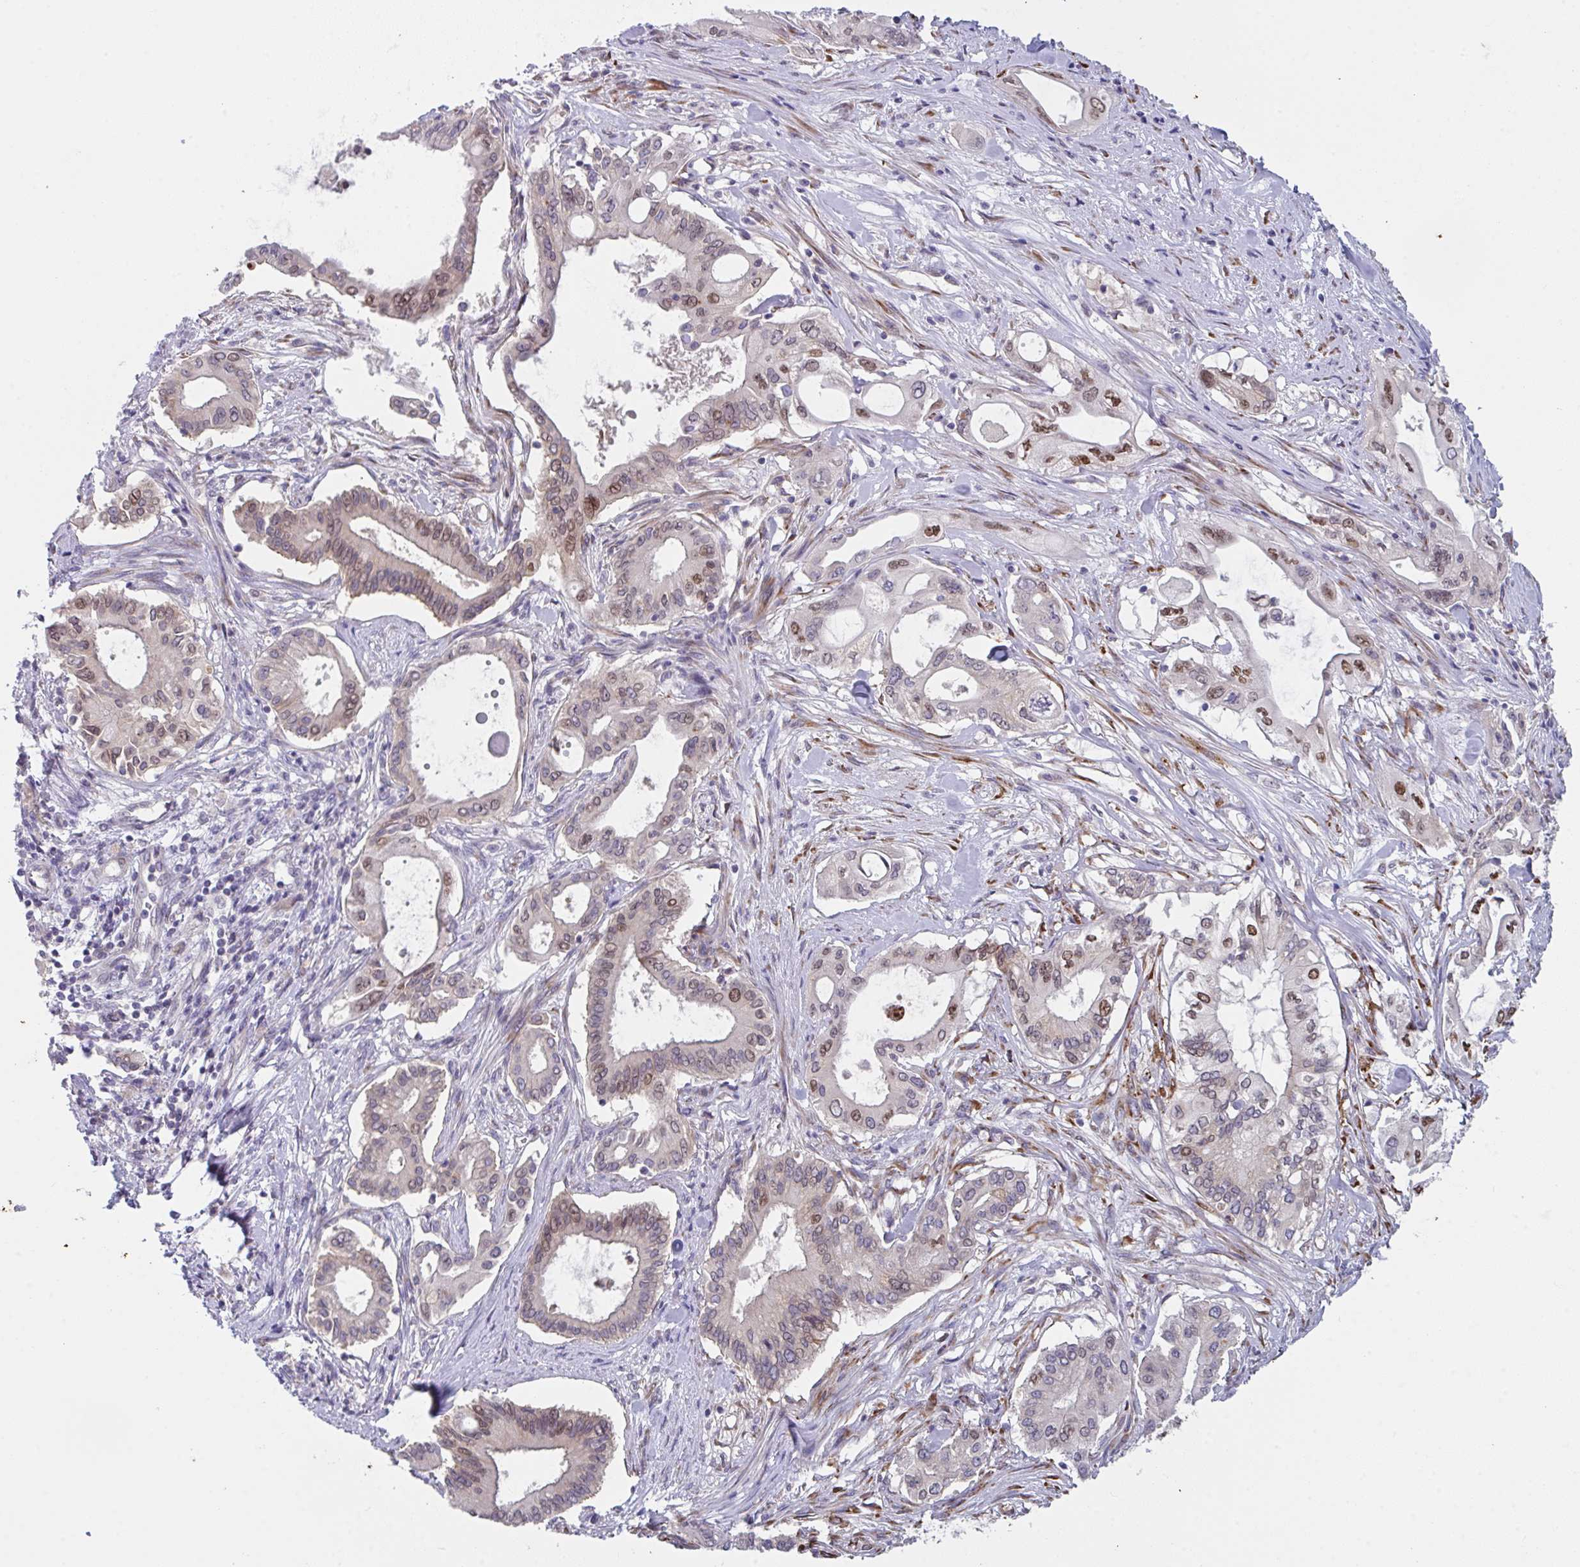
{"staining": {"intensity": "moderate", "quantity": "25%-75%", "location": "nuclear"}, "tissue": "pancreatic cancer", "cell_type": "Tumor cells", "image_type": "cancer", "snomed": [{"axis": "morphology", "description": "Adenocarcinoma, NOS"}, {"axis": "topography", "description": "Pancreas"}], "caption": "Brown immunohistochemical staining in pancreatic adenocarcinoma shows moderate nuclear positivity in about 25%-75% of tumor cells. Nuclei are stained in blue.", "gene": "RBM18", "patient": {"sex": "female", "age": 68}}